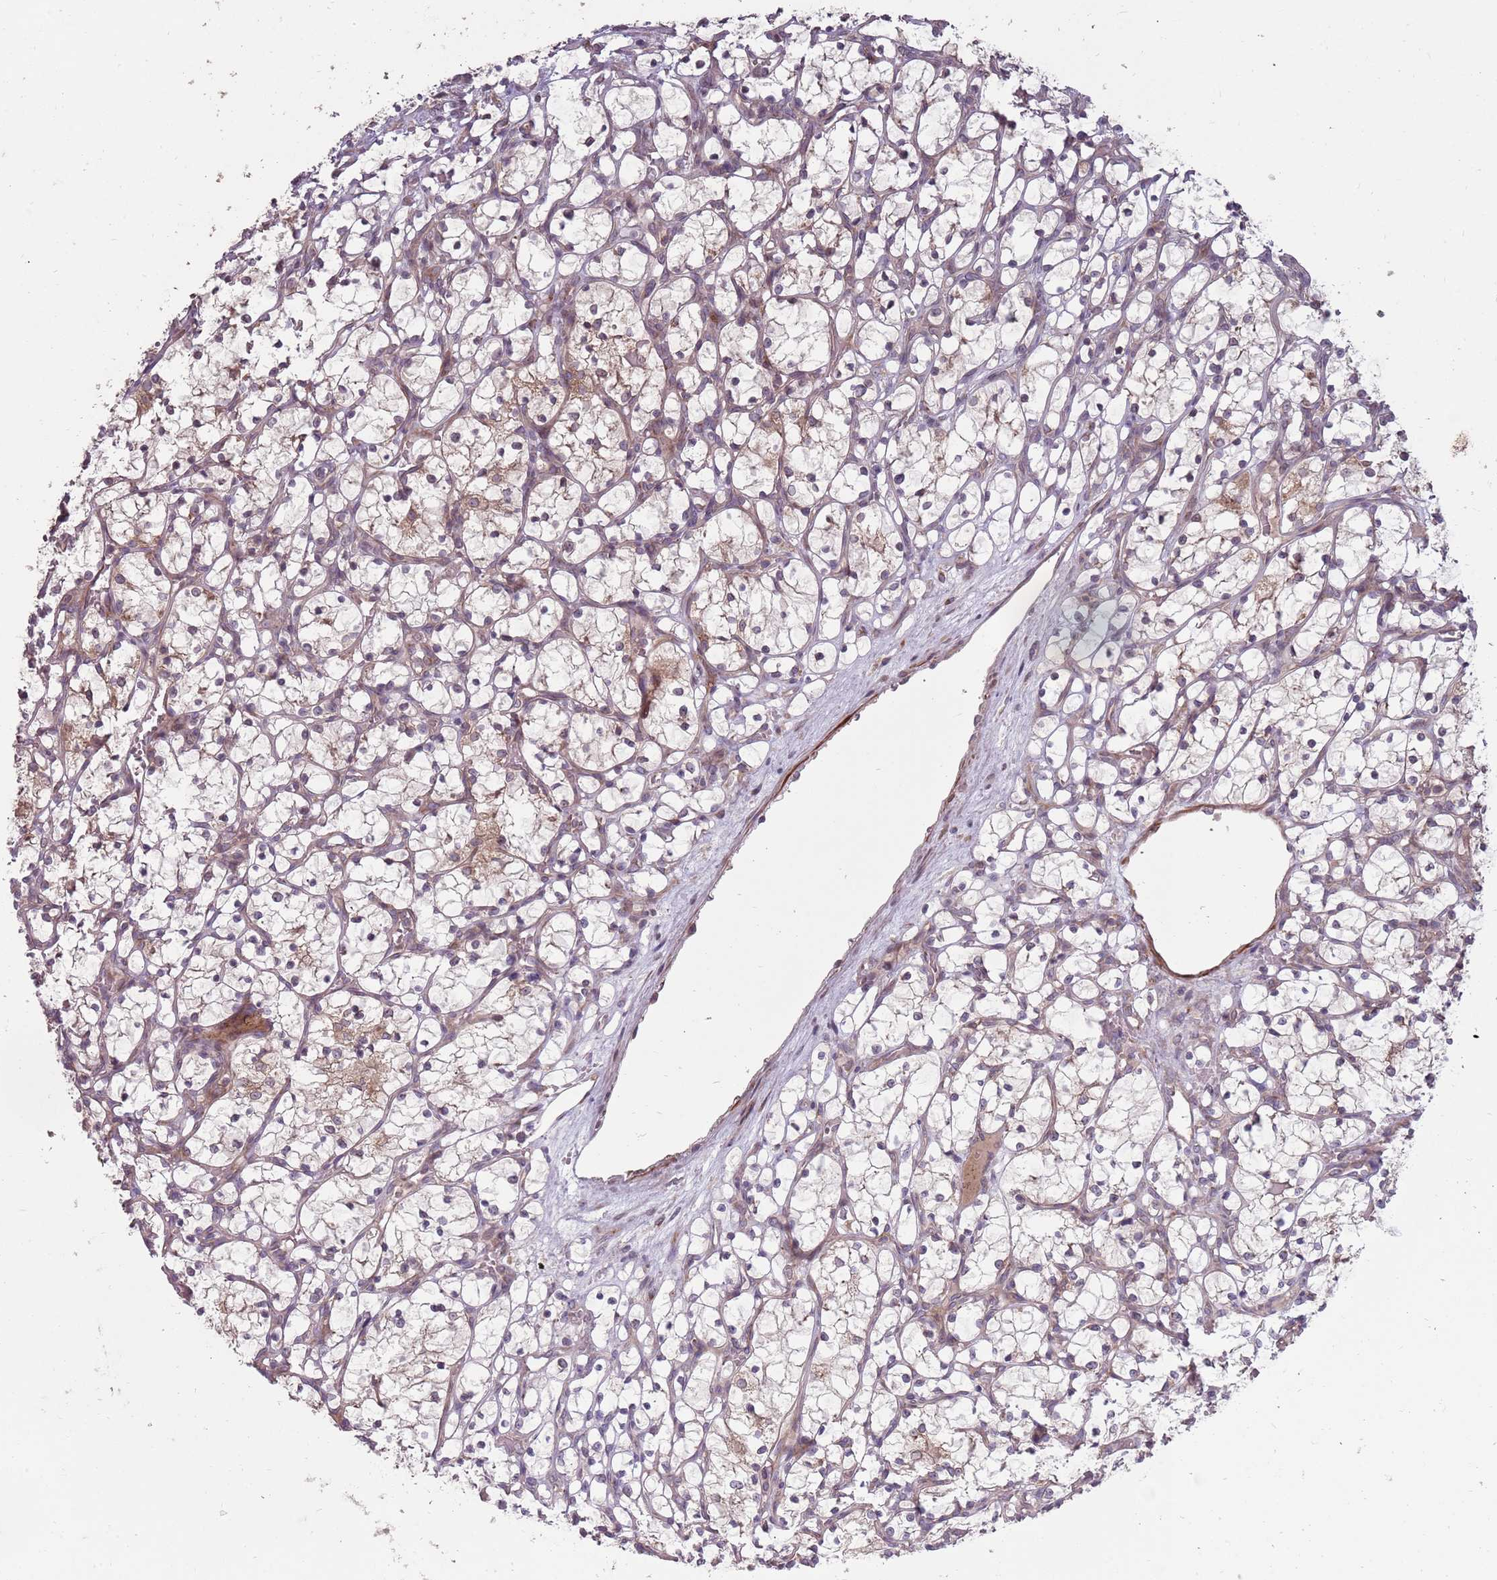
{"staining": {"intensity": "weak", "quantity": "<25%", "location": "cytoplasmic/membranous"}, "tissue": "renal cancer", "cell_type": "Tumor cells", "image_type": "cancer", "snomed": [{"axis": "morphology", "description": "Adenocarcinoma, NOS"}, {"axis": "topography", "description": "Kidney"}], "caption": "High magnification brightfield microscopy of renal adenocarcinoma stained with DAB (brown) and counterstained with hematoxylin (blue): tumor cells show no significant positivity. Brightfield microscopy of IHC stained with DAB (3,3'-diaminobenzidine) (brown) and hematoxylin (blue), captured at high magnification.", "gene": "PLD6", "patient": {"sex": "female", "age": 69}}